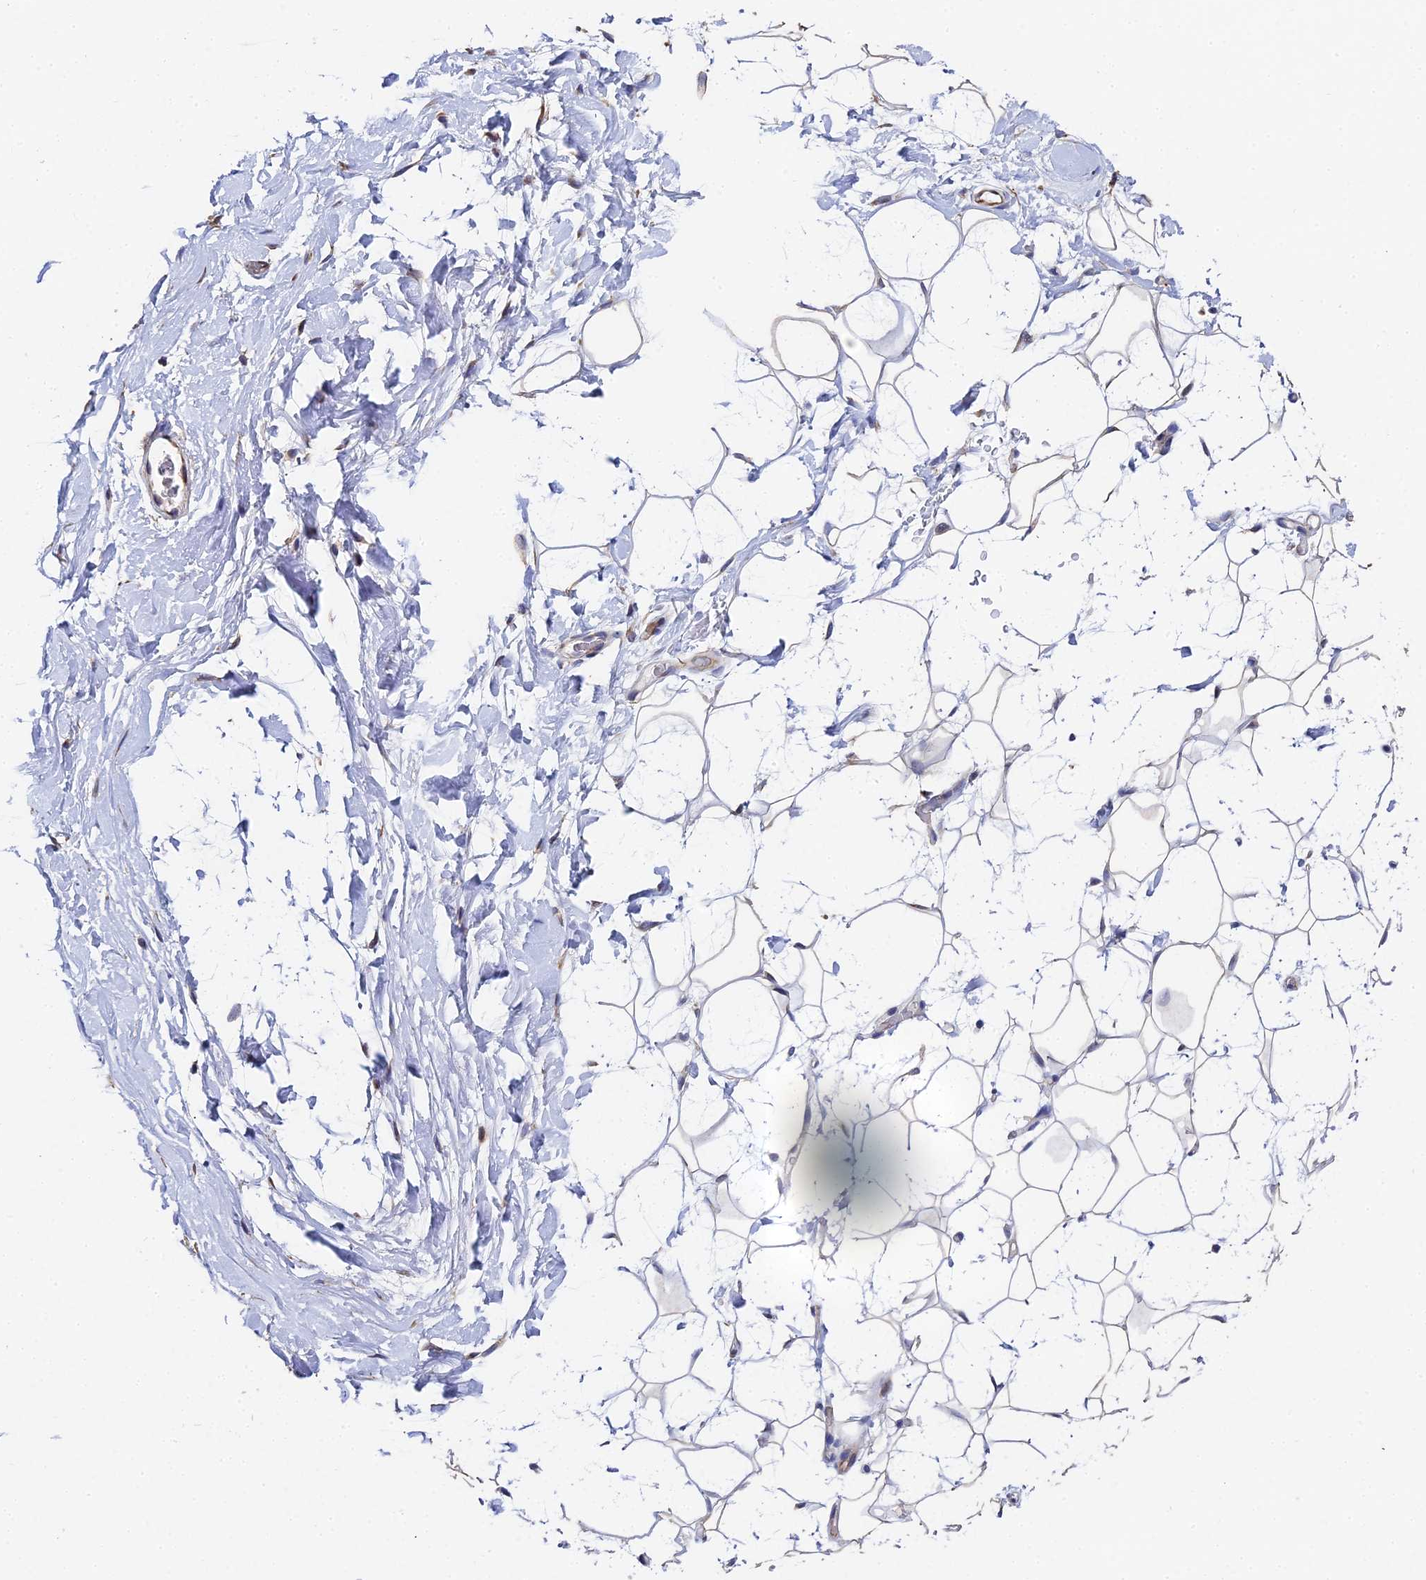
{"staining": {"intensity": "moderate", "quantity": ">75%", "location": "cytoplasmic/membranous"}, "tissue": "adipose tissue", "cell_type": "Adipocytes", "image_type": "normal", "snomed": [{"axis": "morphology", "description": "Normal tissue, NOS"}, {"axis": "topography", "description": "Breast"}], "caption": "Moderate cytoplasmic/membranous protein expression is present in about >75% of adipocytes in adipose tissue. Nuclei are stained in blue.", "gene": "ENSG00000268674", "patient": {"sex": "female", "age": 26}}